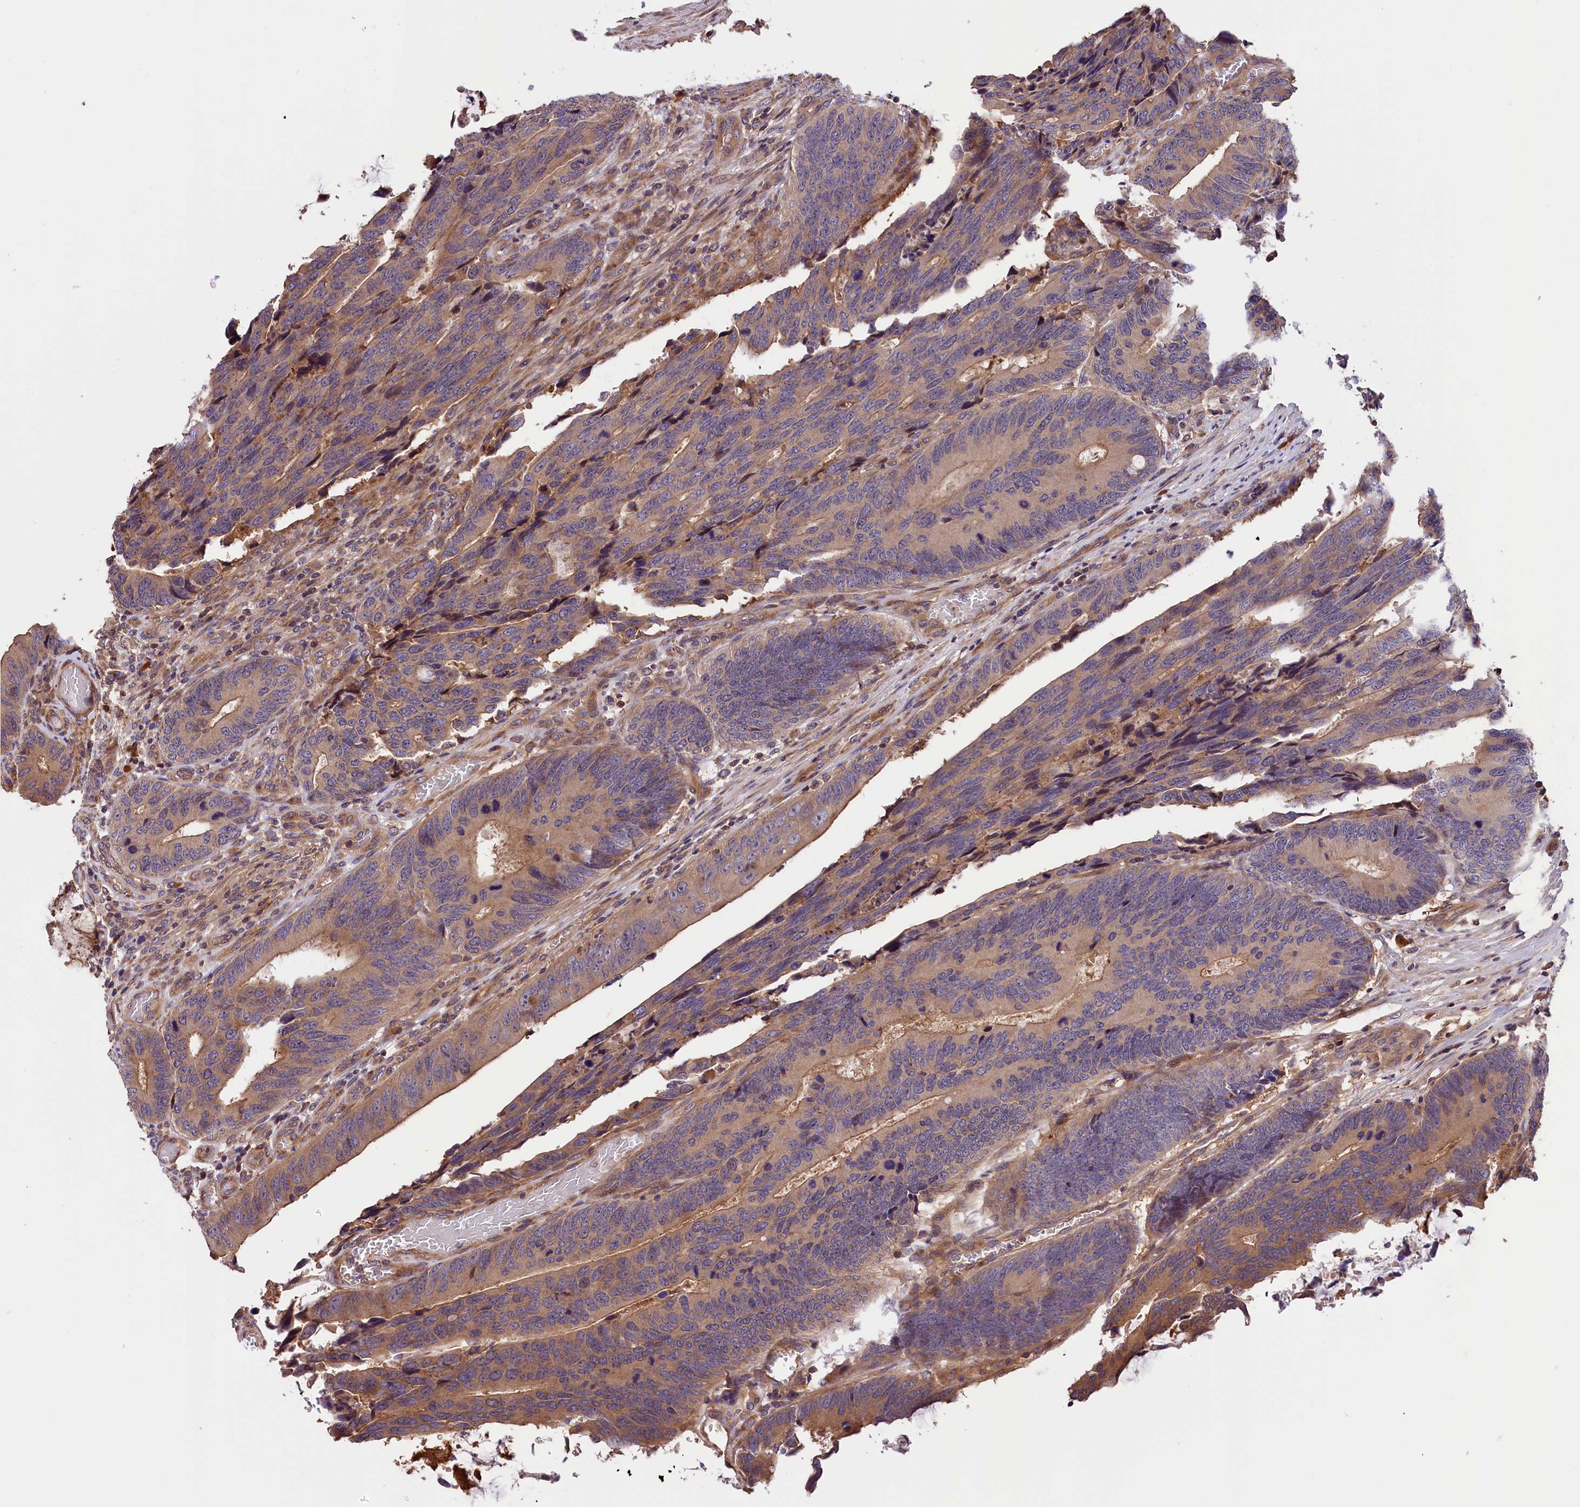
{"staining": {"intensity": "weak", "quantity": ">75%", "location": "cytoplasmic/membranous"}, "tissue": "colorectal cancer", "cell_type": "Tumor cells", "image_type": "cancer", "snomed": [{"axis": "morphology", "description": "Adenocarcinoma, NOS"}, {"axis": "topography", "description": "Colon"}], "caption": "Colorectal cancer (adenocarcinoma) was stained to show a protein in brown. There is low levels of weak cytoplasmic/membranous staining in approximately >75% of tumor cells. The staining was performed using DAB (3,3'-diaminobenzidine) to visualize the protein expression in brown, while the nuclei were stained in blue with hematoxylin (Magnification: 20x).", "gene": "SETD6", "patient": {"sex": "male", "age": 87}}